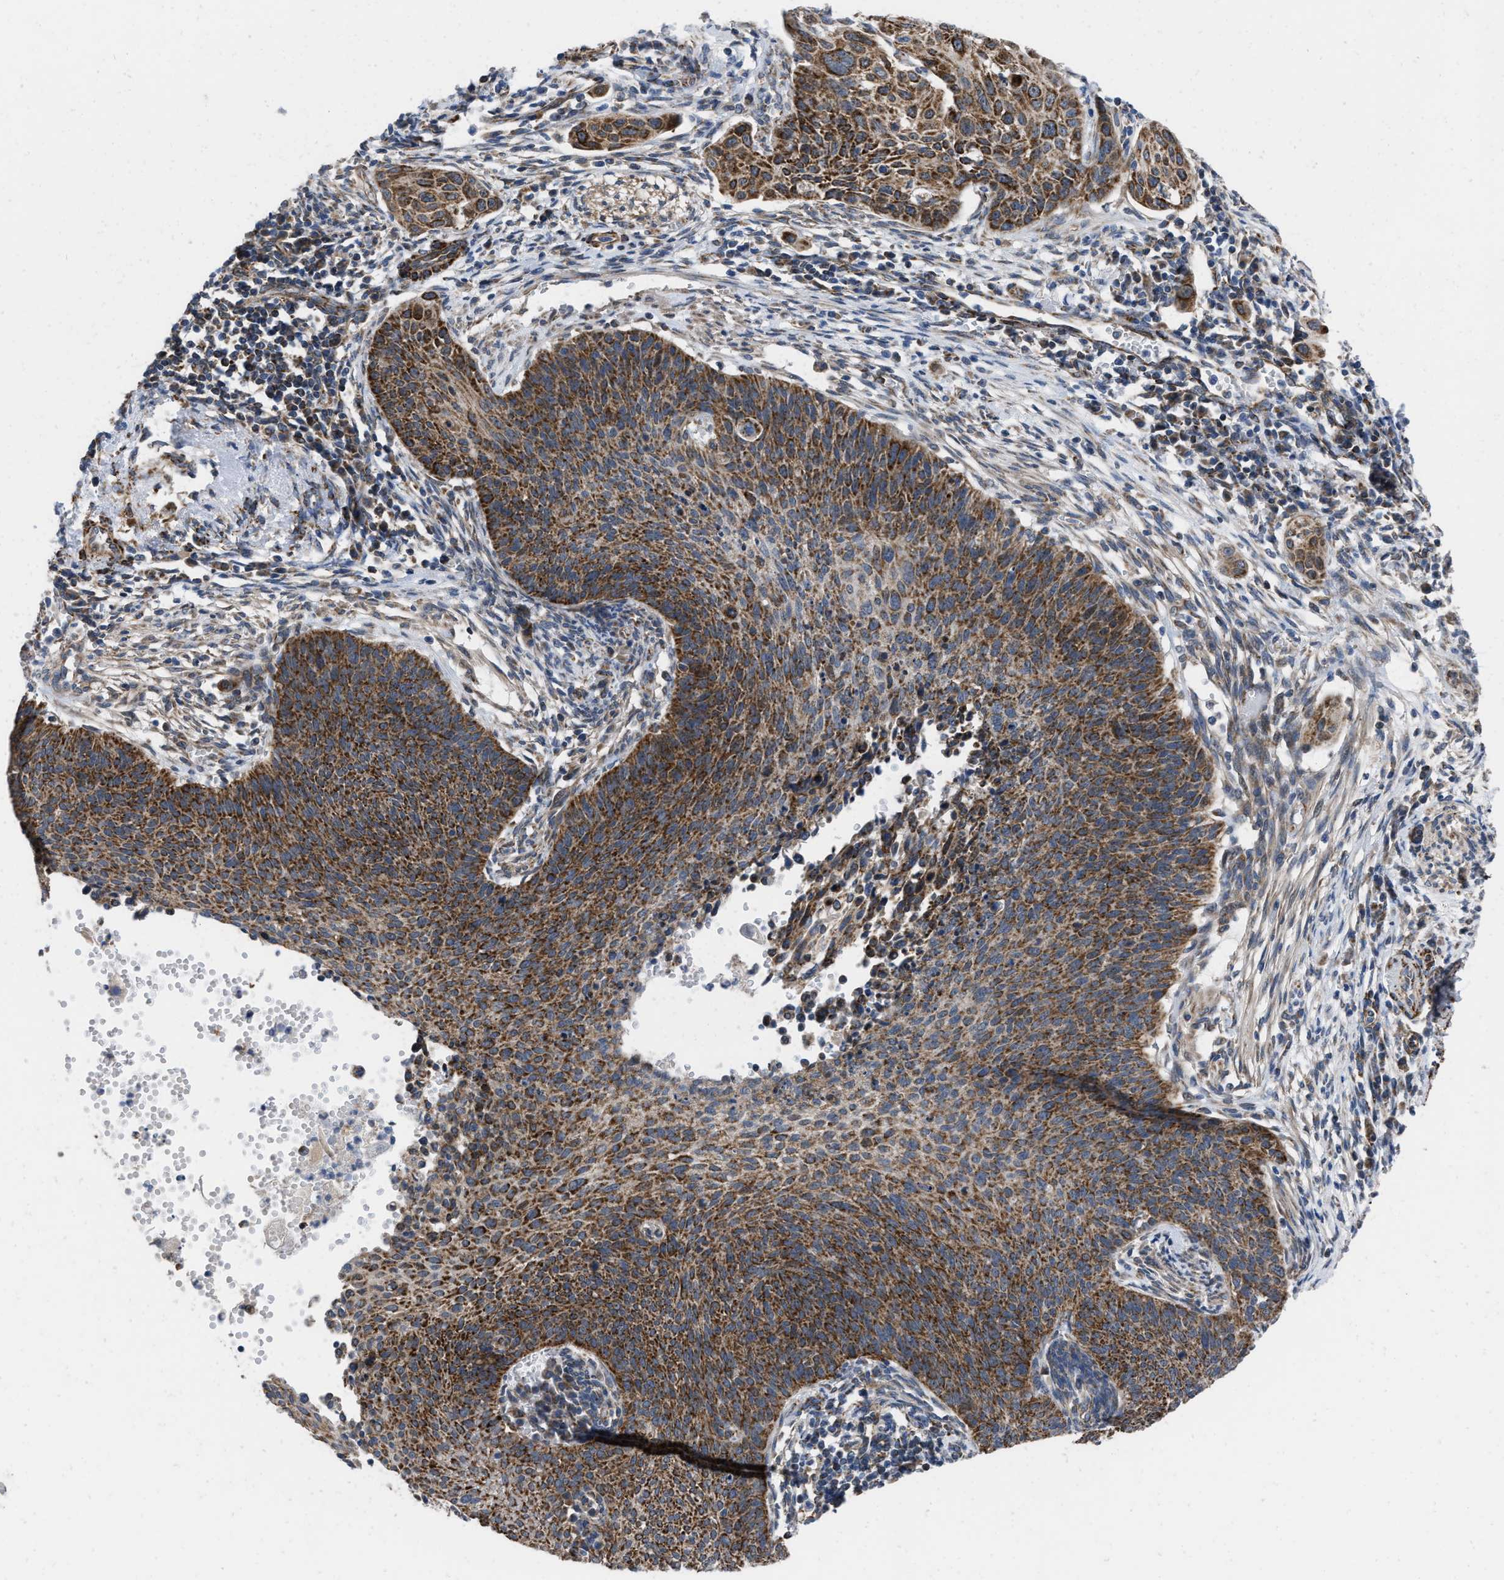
{"staining": {"intensity": "strong", "quantity": ">75%", "location": "cytoplasmic/membranous"}, "tissue": "cervical cancer", "cell_type": "Tumor cells", "image_type": "cancer", "snomed": [{"axis": "morphology", "description": "Squamous cell carcinoma, NOS"}, {"axis": "topography", "description": "Cervix"}], "caption": "An IHC histopathology image of neoplastic tissue is shown. Protein staining in brown labels strong cytoplasmic/membranous positivity in cervical cancer within tumor cells. Using DAB (brown) and hematoxylin (blue) stains, captured at high magnification using brightfield microscopy.", "gene": "AKAP1", "patient": {"sex": "female", "age": 70}}